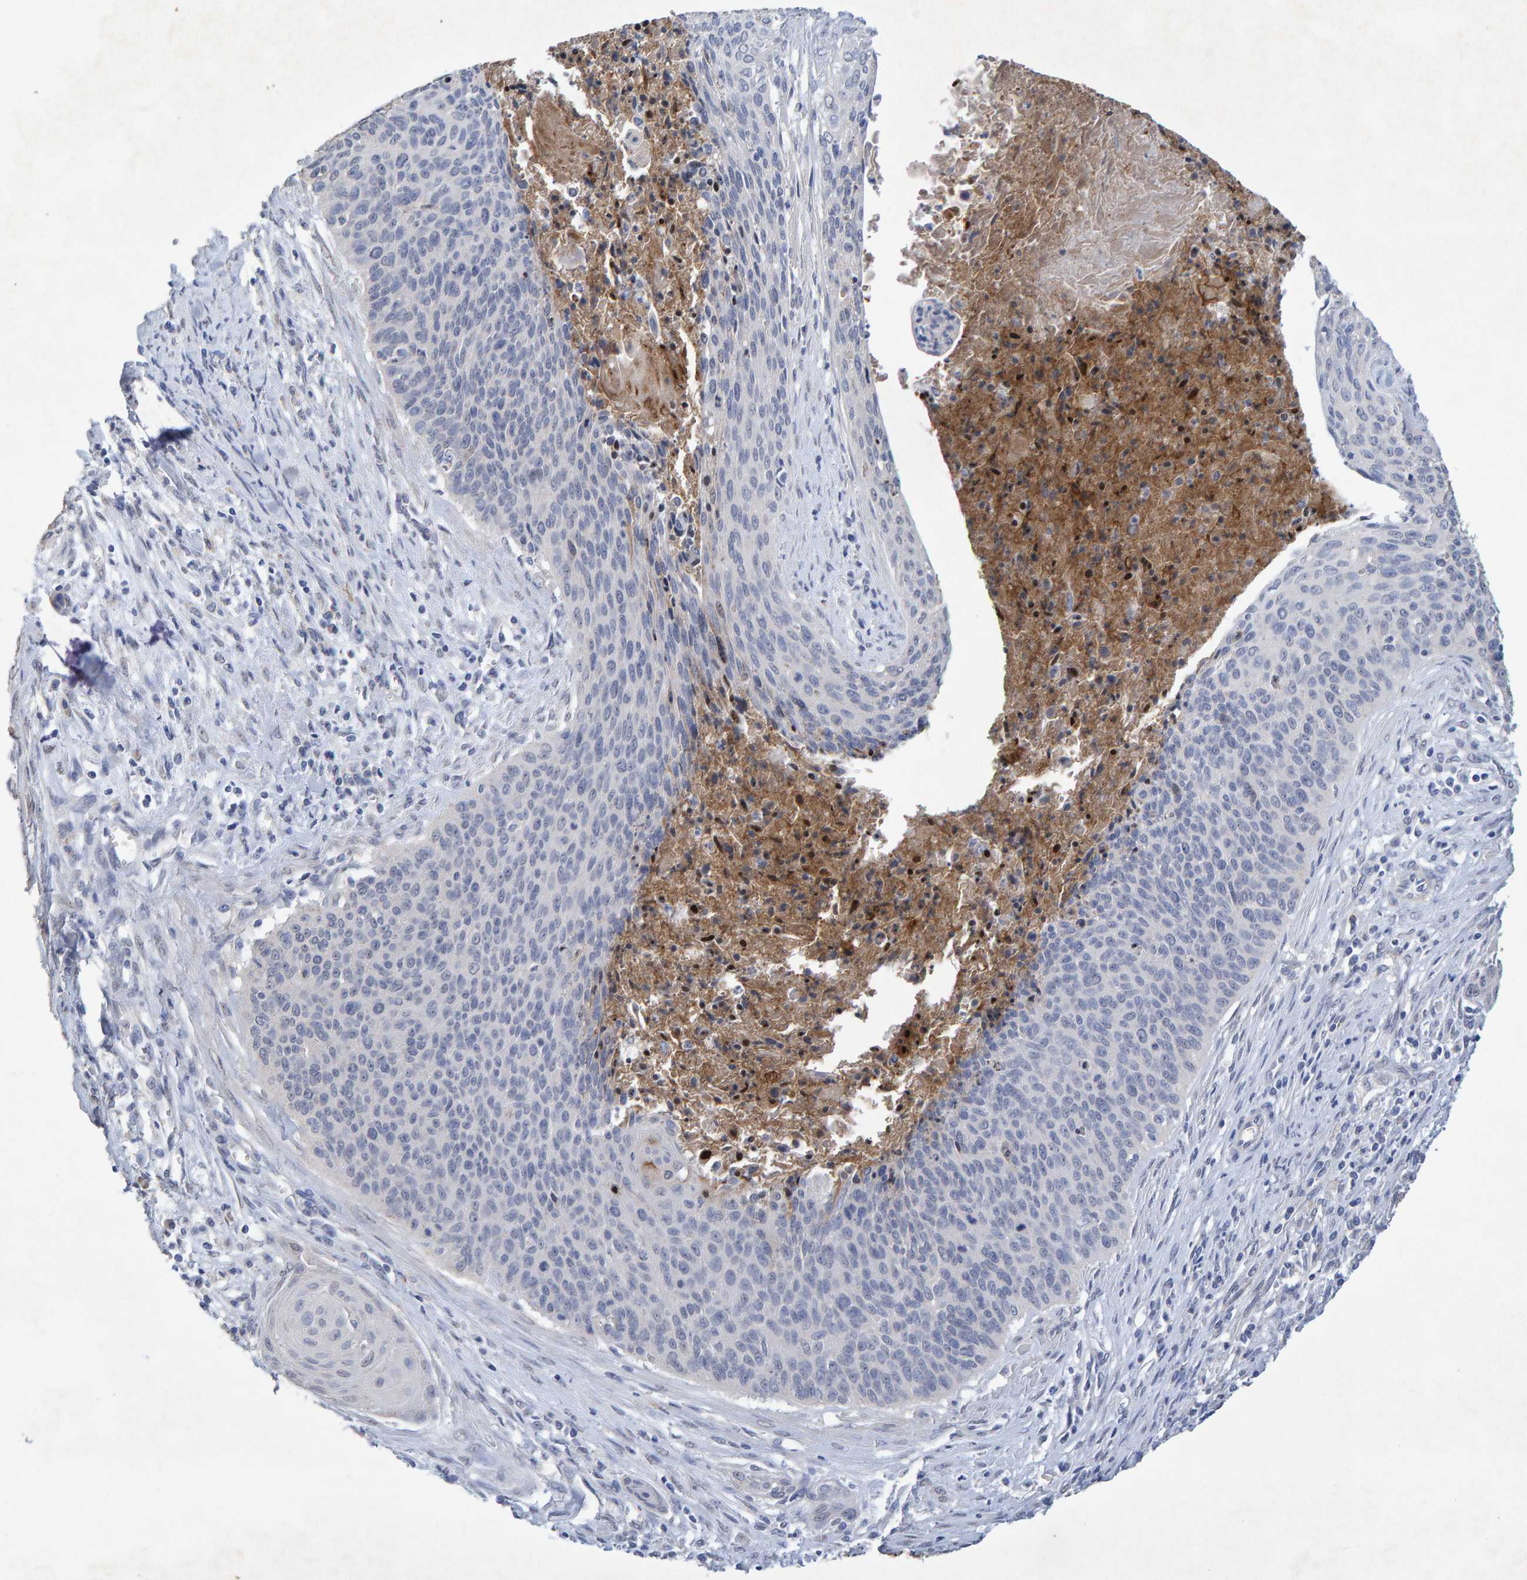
{"staining": {"intensity": "negative", "quantity": "none", "location": "none"}, "tissue": "cervical cancer", "cell_type": "Tumor cells", "image_type": "cancer", "snomed": [{"axis": "morphology", "description": "Squamous cell carcinoma, NOS"}, {"axis": "topography", "description": "Cervix"}], "caption": "This micrograph is of cervical cancer stained with IHC to label a protein in brown with the nuclei are counter-stained blue. There is no positivity in tumor cells.", "gene": "CTH", "patient": {"sex": "female", "age": 55}}